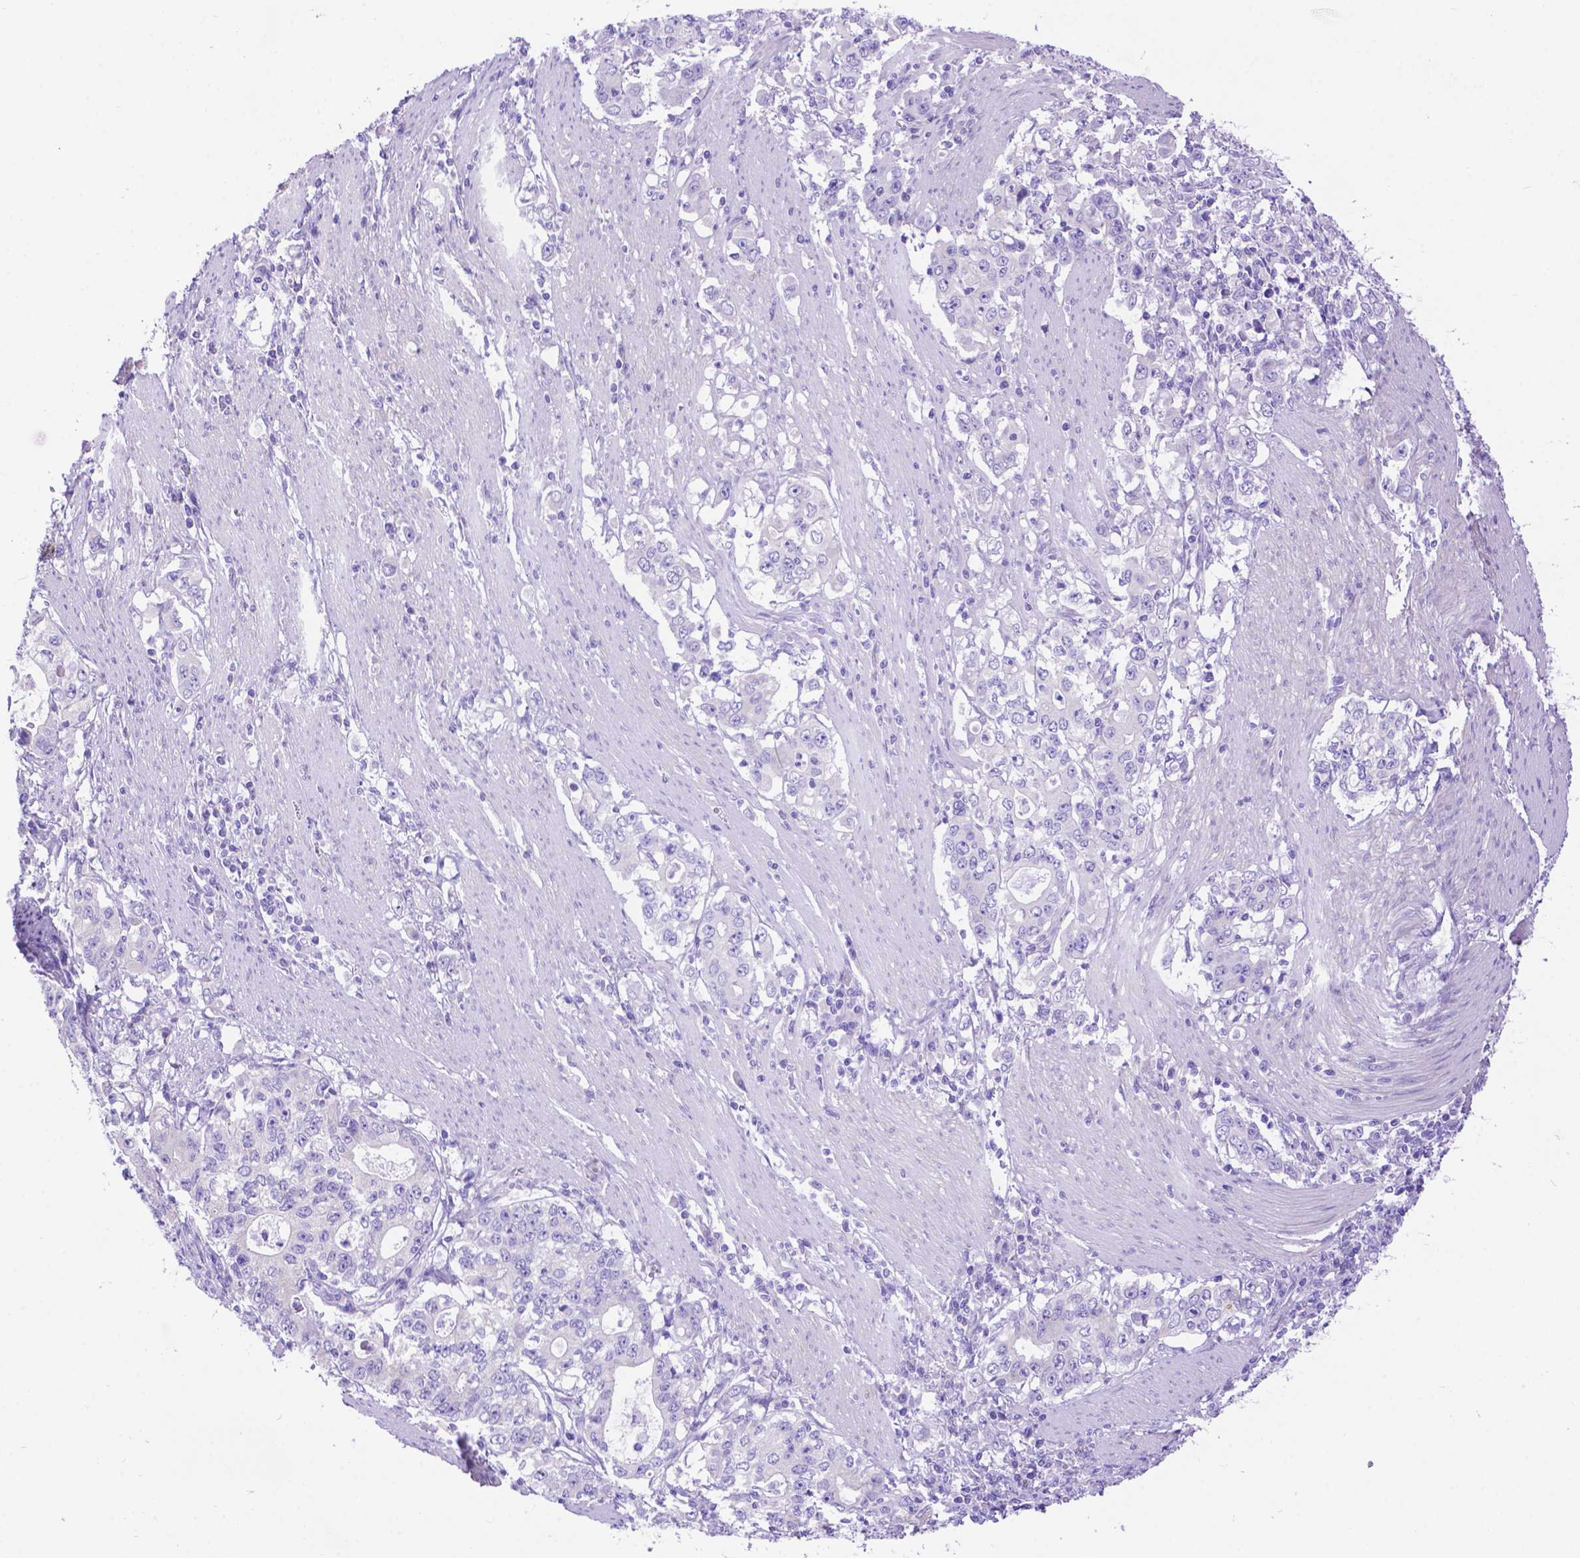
{"staining": {"intensity": "negative", "quantity": "none", "location": "none"}, "tissue": "stomach cancer", "cell_type": "Tumor cells", "image_type": "cancer", "snomed": [{"axis": "morphology", "description": "Adenocarcinoma, NOS"}, {"axis": "topography", "description": "Stomach, lower"}], "caption": "An image of human stomach cancer (adenocarcinoma) is negative for staining in tumor cells.", "gene": "DHRS2", "patient": {"sex": "female", "age": 72}}